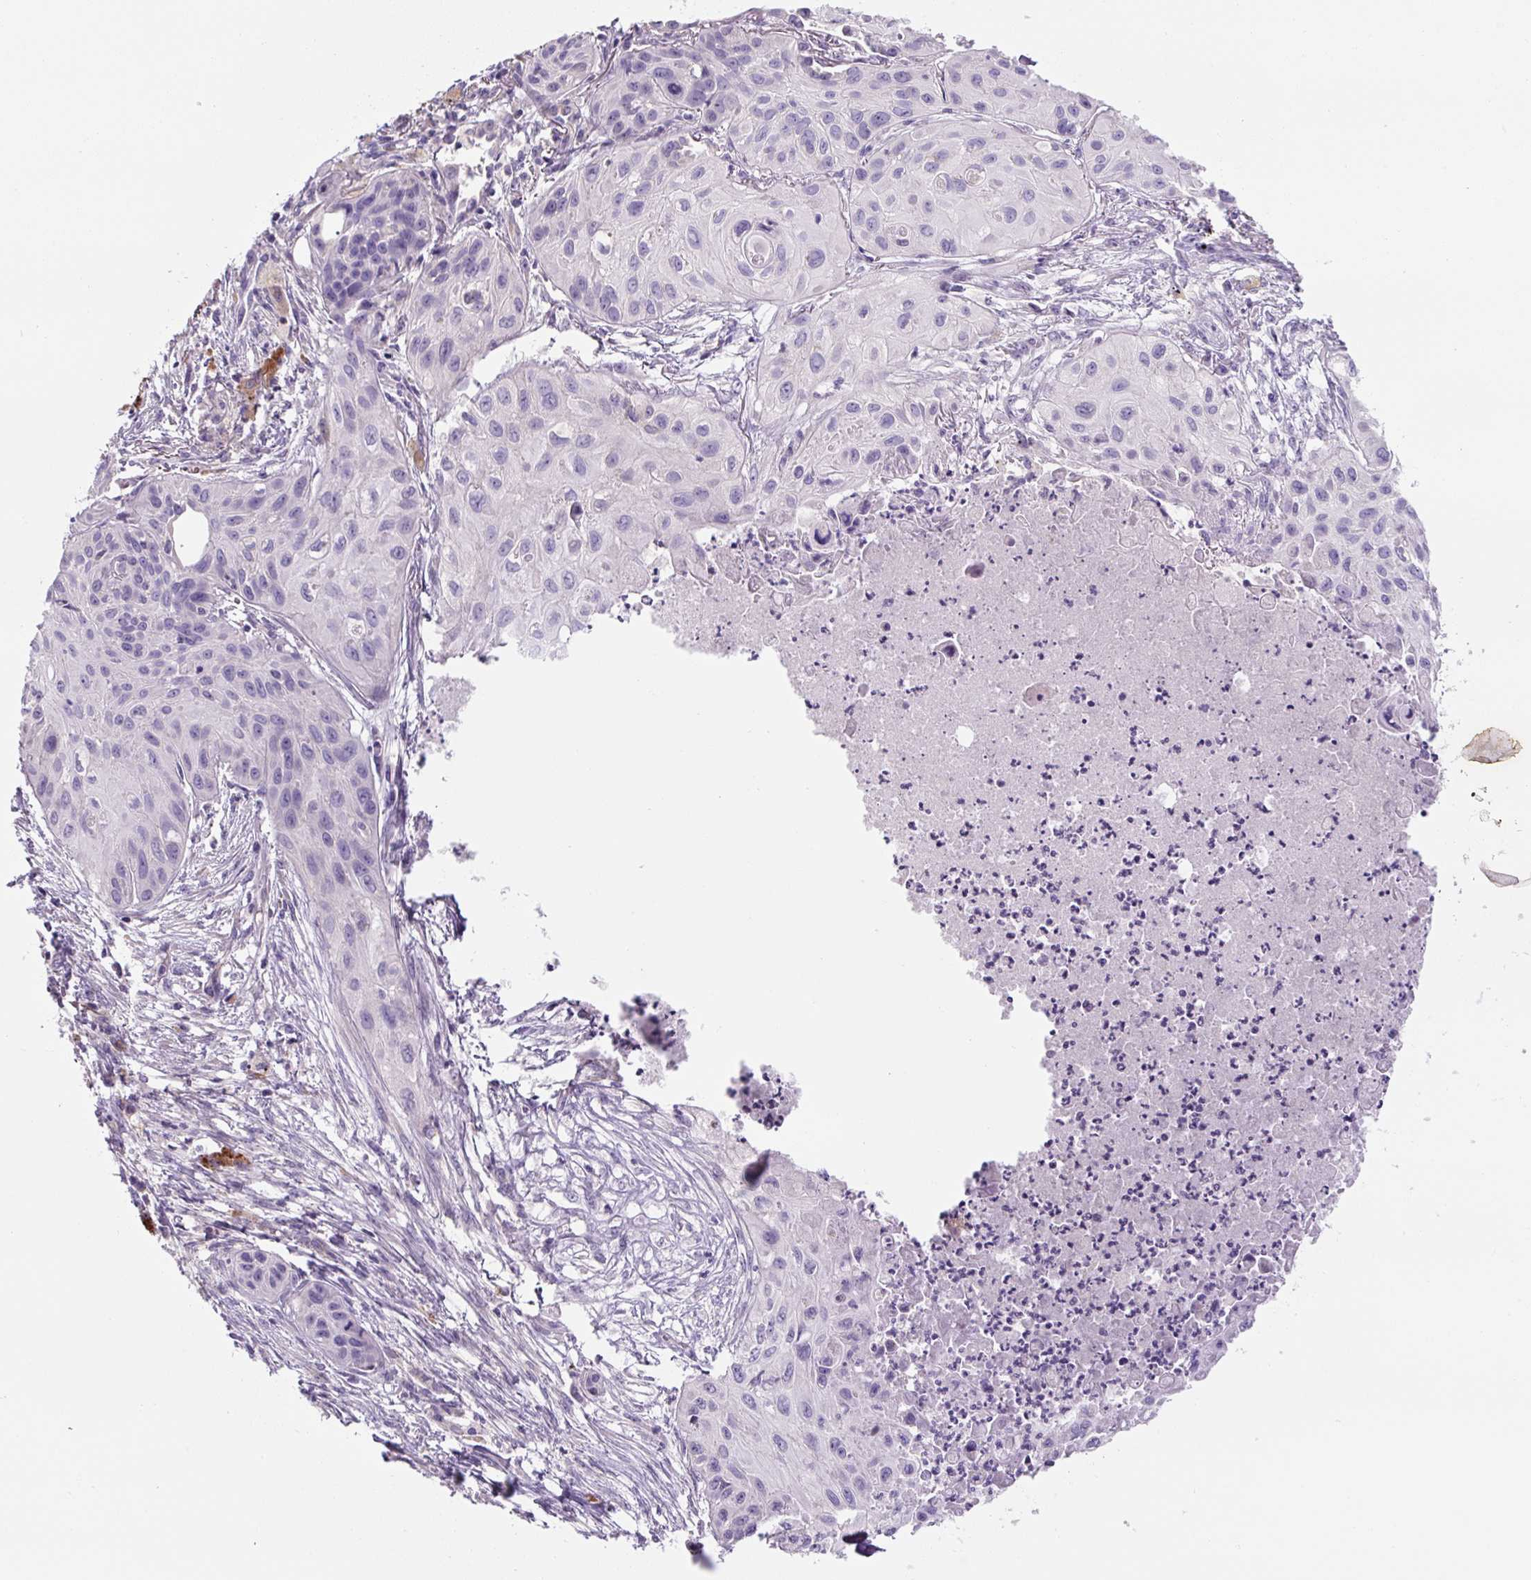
{"staining": {"intensity": "negative", "quantity": "none", "location": "none"}, "tissue": "lung cancer", "cell_type": "Tumor cells", "image_type": "cancer", "snomed": [{"axis": "morphology", "description": "Squamous cell carcinoma, NOS"}, {"axis": "topography", "description": "Lung"}], "caption": "Protein analysis of squamous cell carcinoma (lung) shows no significant positivity in tumor cells.", "gene": "YIF1B", "patient": {"sex": "male", "age": 71}}